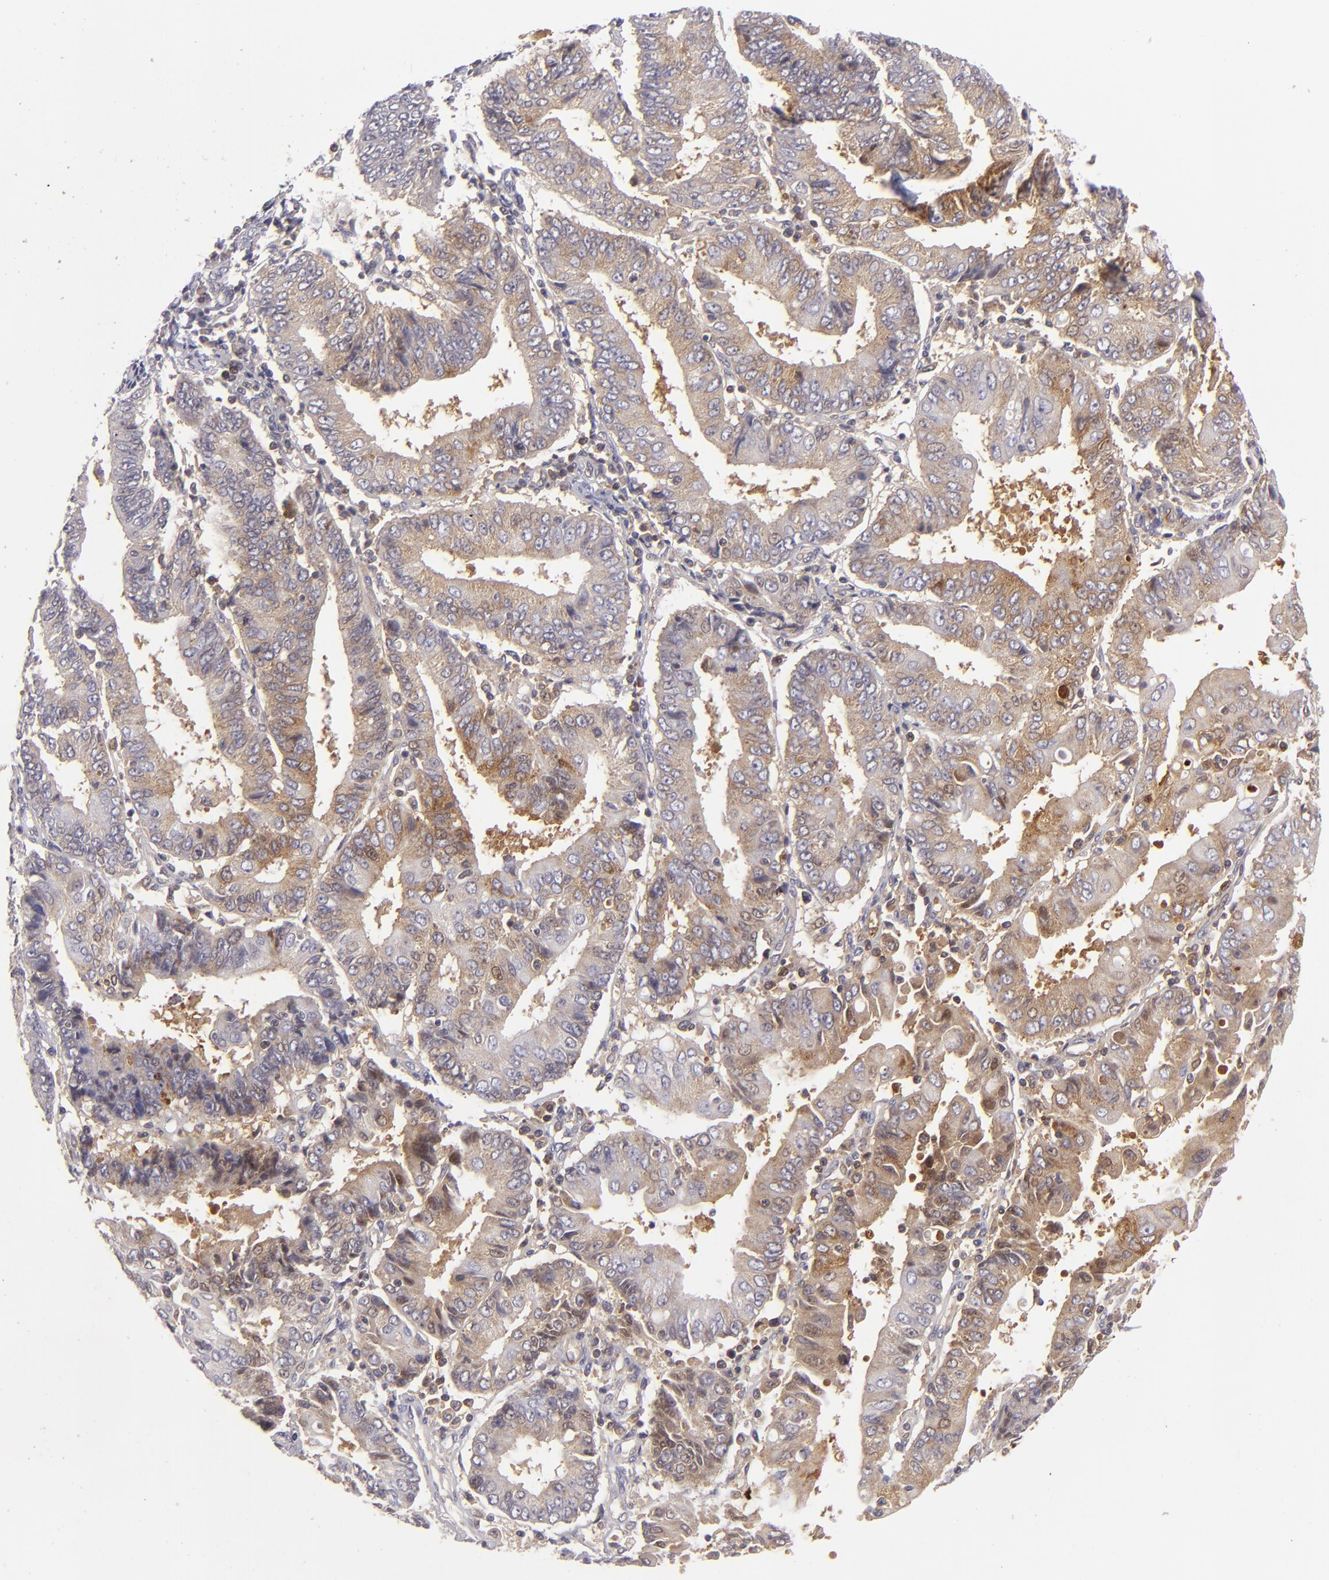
{"staining": {"intensity": "strong", "quantity": ">75%", "location": "cytoplasmic/membranous"}, "tissue": "endometrial cancer", "cell_type": "Tumor cells", "image_type": "cancer", "snomed": [{"axis": "morphology", "description": "Adenocarcinoma, NOS"}, {"axis": "topography", "description": "Endometrium"}], "caption": "A high-resolution micrograph shows IHC staining of endometrial cancer (adenocarcinoma), which exhibits strong cytoplasmic/membranous expression in approximately >75% of tumor cells. Using DAB (brown) and hematoxylin (blue) stains, captured at high magnification using brightfield microscopy.", "gene": "MMP10", "patient": {"sex": "female", "age": 75}}